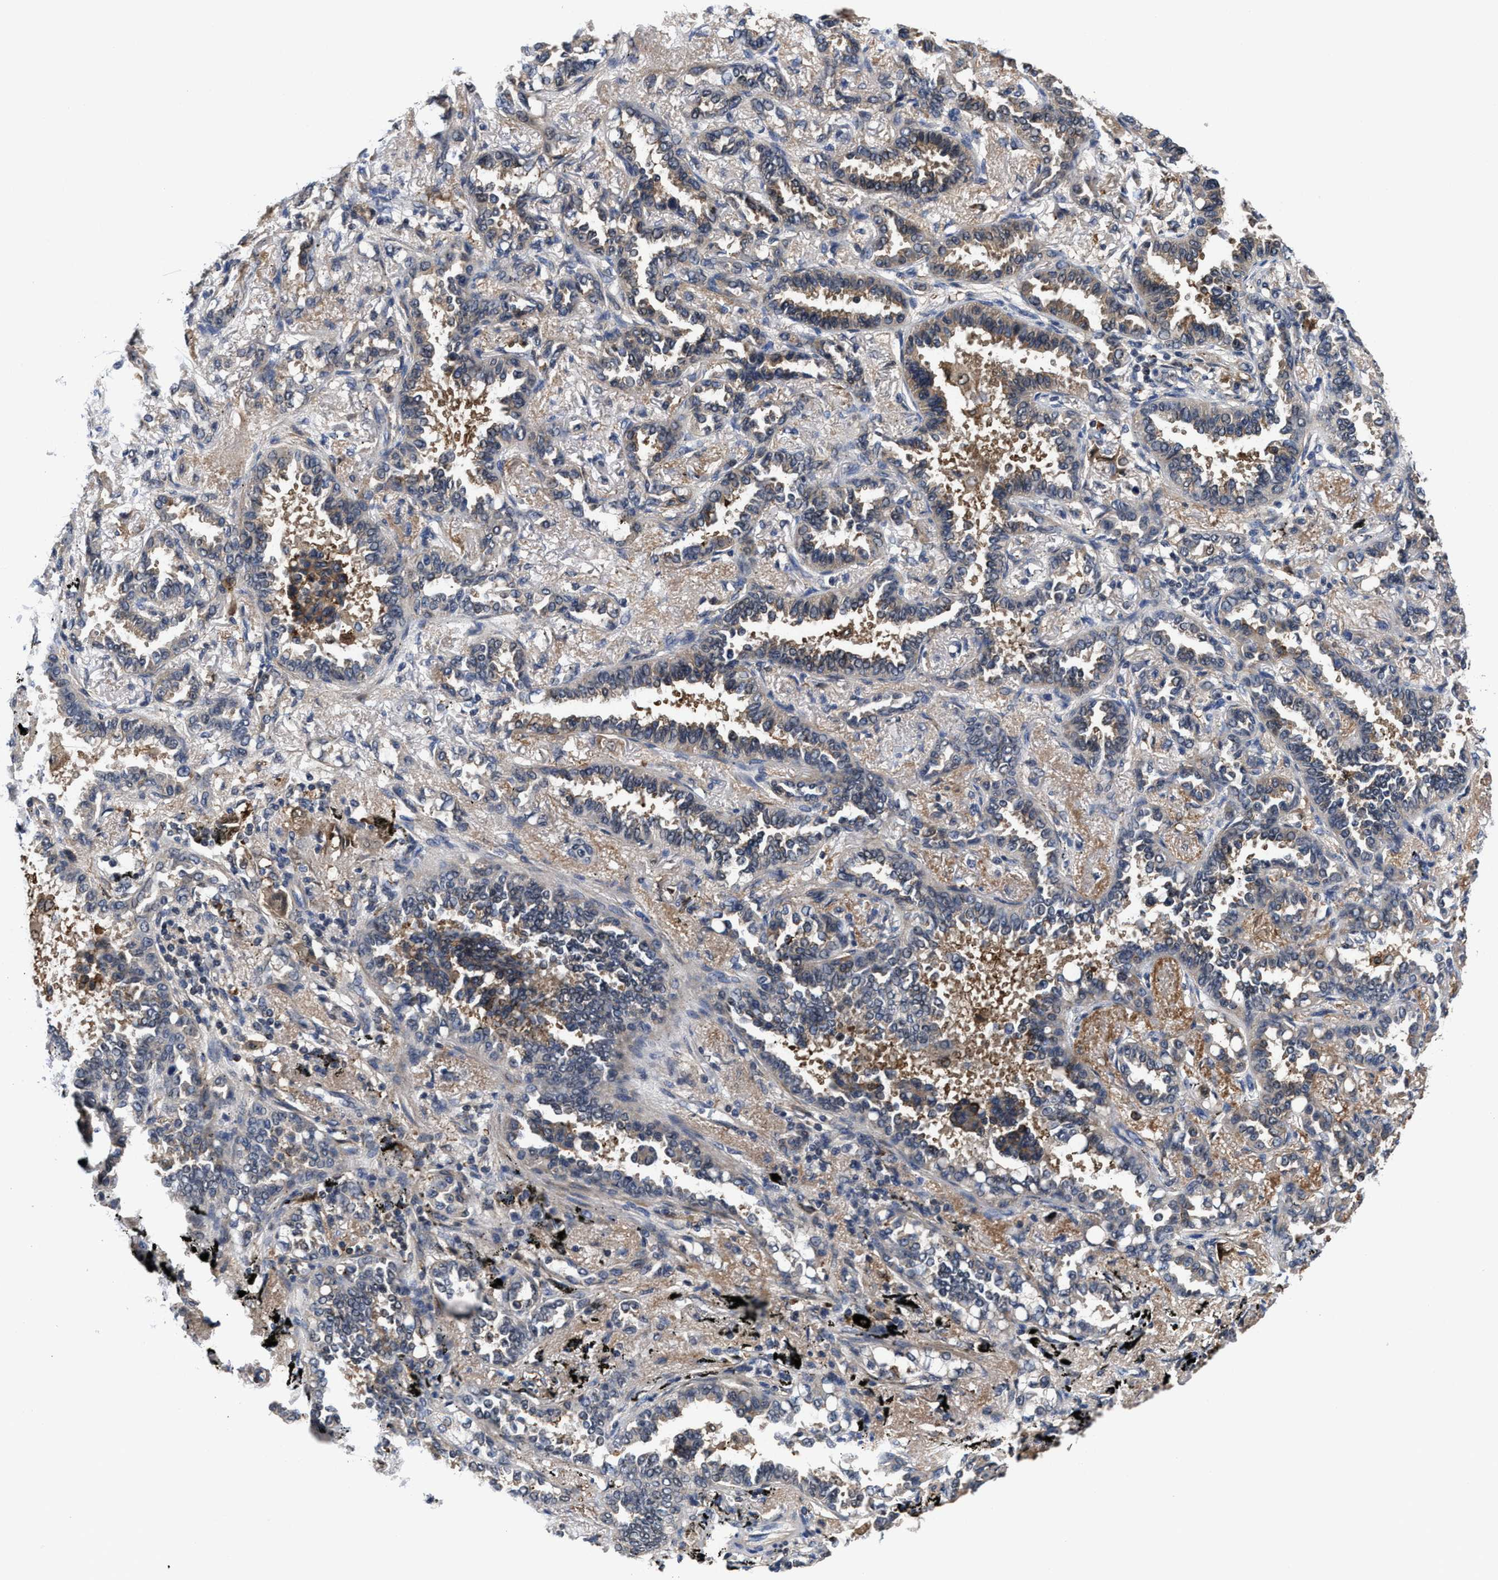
{"staining": {"intensity": "weak", "quantity": "<25%", "location": "cytoplasmic/membranous"}, "tissue": "lung cancer", "cell_type": "Tumor cells", "image_type": "cancer", "snomed": [{"axis": "morphology", "description": "Adenocarcinoma, NOS"}, {"axis": "topography", "description": "Lung"}], "caption": "Immunohistochemistry of lung cancer shows no positivity in tumor cells.", "gene": "KIF12", "patient": {"sex": "male", "age": 59}}